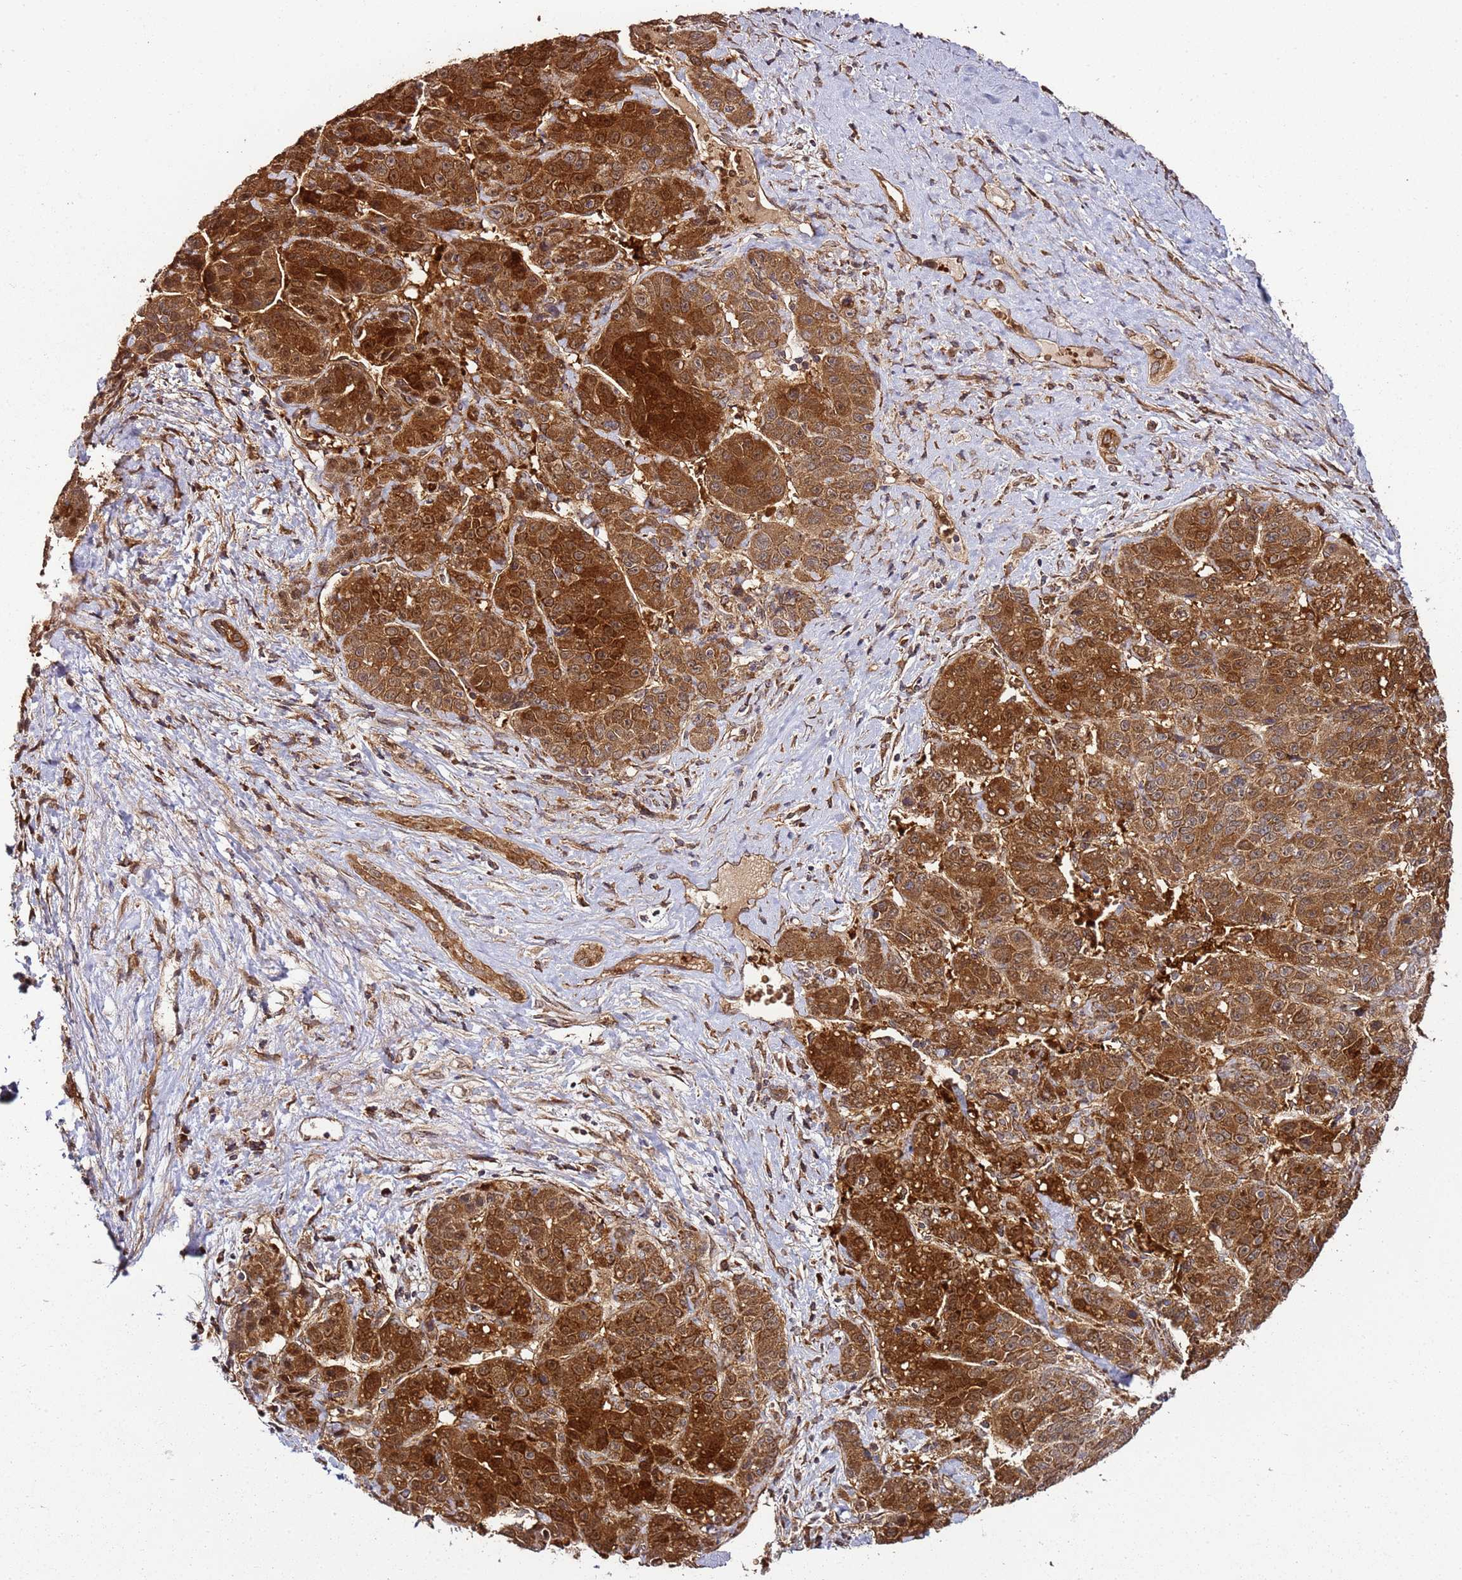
{"staining": {"intensity": "strong", "quantity": ">75%", "location": "cytoplasmic/membranous"}, "tissue": "liver cancer", "cell_type": "Tumor cells", "image_type": "cancer", "snomed": [{"axis": "morphology", "description": "Carcinoma, Hepatocellular, NOS"}, {"axis": "topography", "description": "Liver"}], "caption": "Protein staining of liver cancer tissue displays strong cytoplasmic/membranous positivity in approximately >75% of tumor cells.", "gene": "TM2D2", "patient": {"sex": "female", "age": 53}}